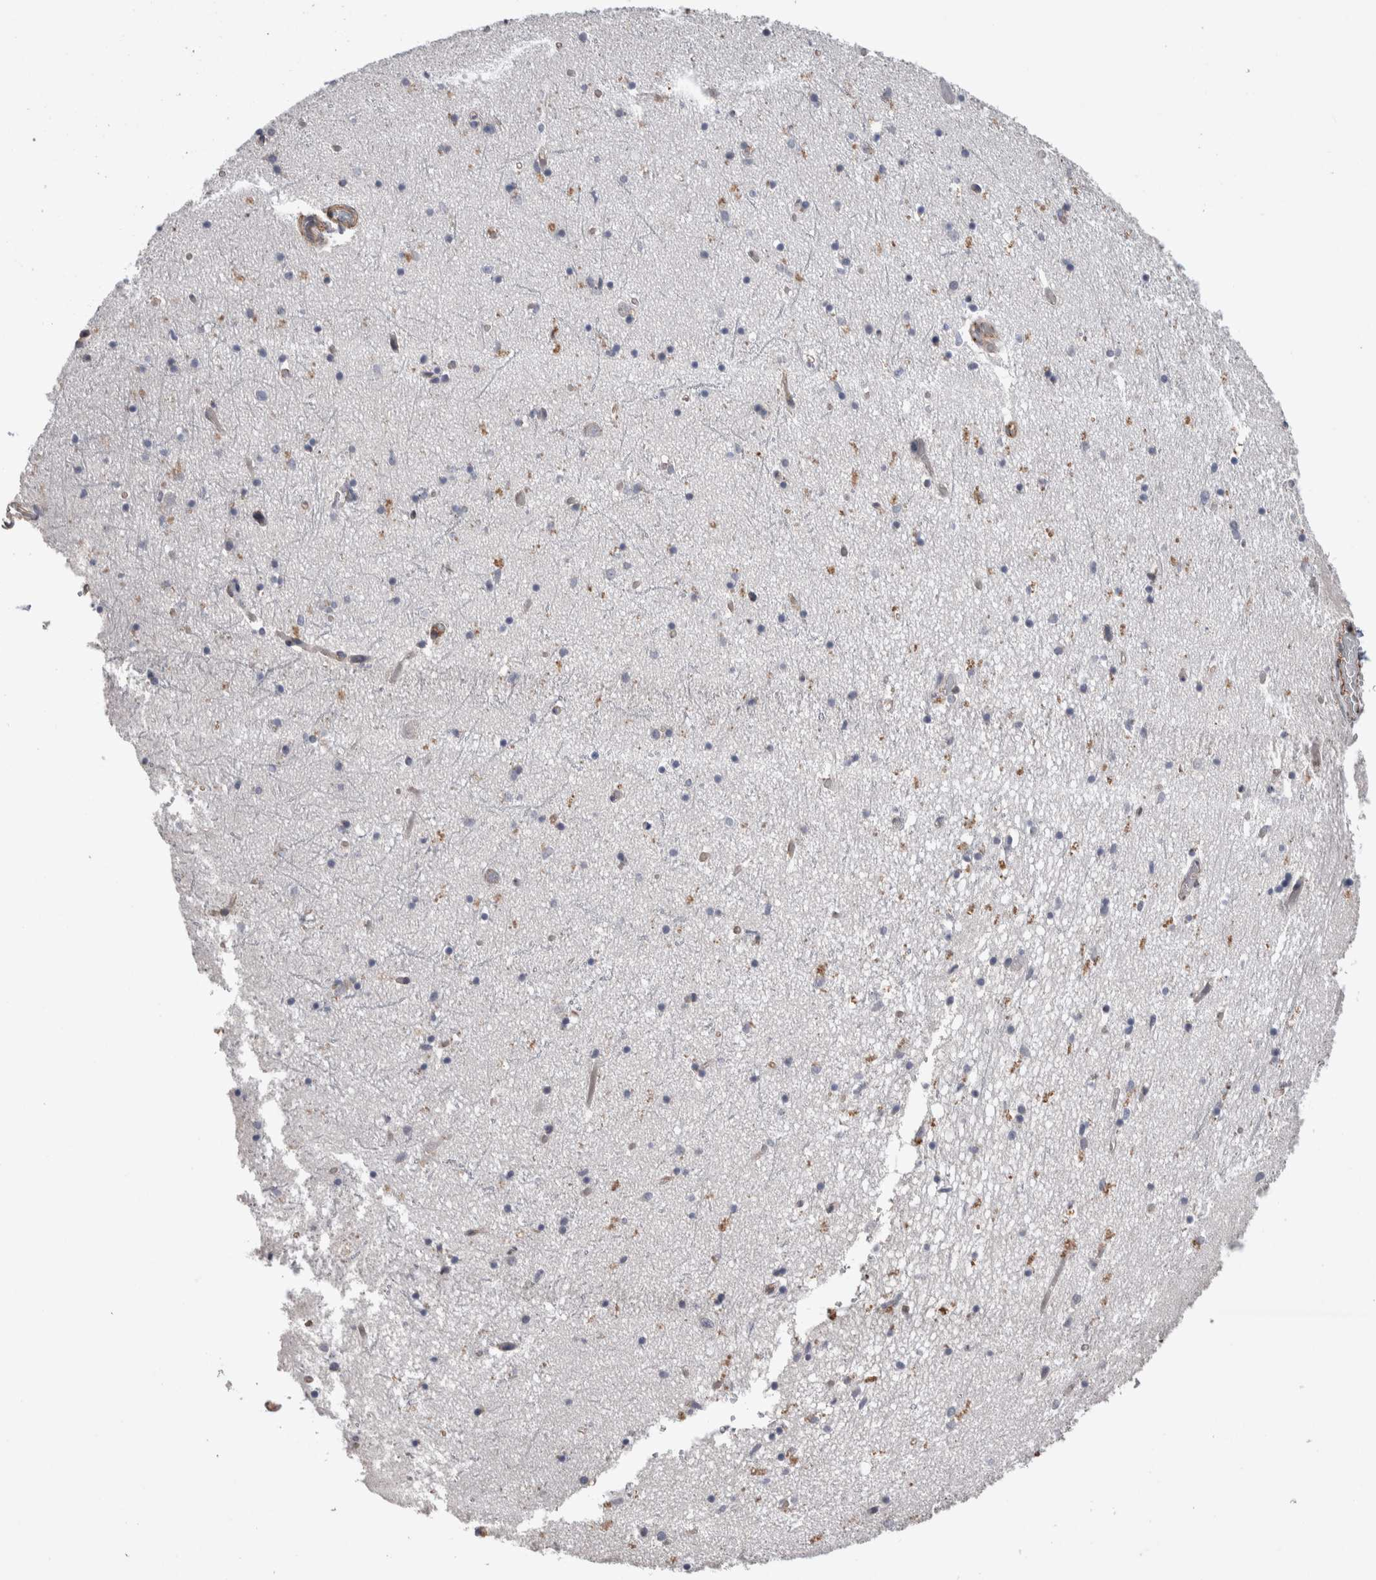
{"staining": {"intensity": "negative", "quantity": "none", "location": "none"}, "tissue": "hippocampus", "cell_type": "Glial cells", "image_type": "normal", "snomed": [{"axis": "morphology", "description": "Normal tissue, NOS"}, {"axis": "topography", "description": "Hippocampus"}], "caption": "Human hippocampus stained for a protein using IHC reveals no positivity in glial cells.", "gene": "GCNA", "patient": {"sex": "male", "age": 70}}